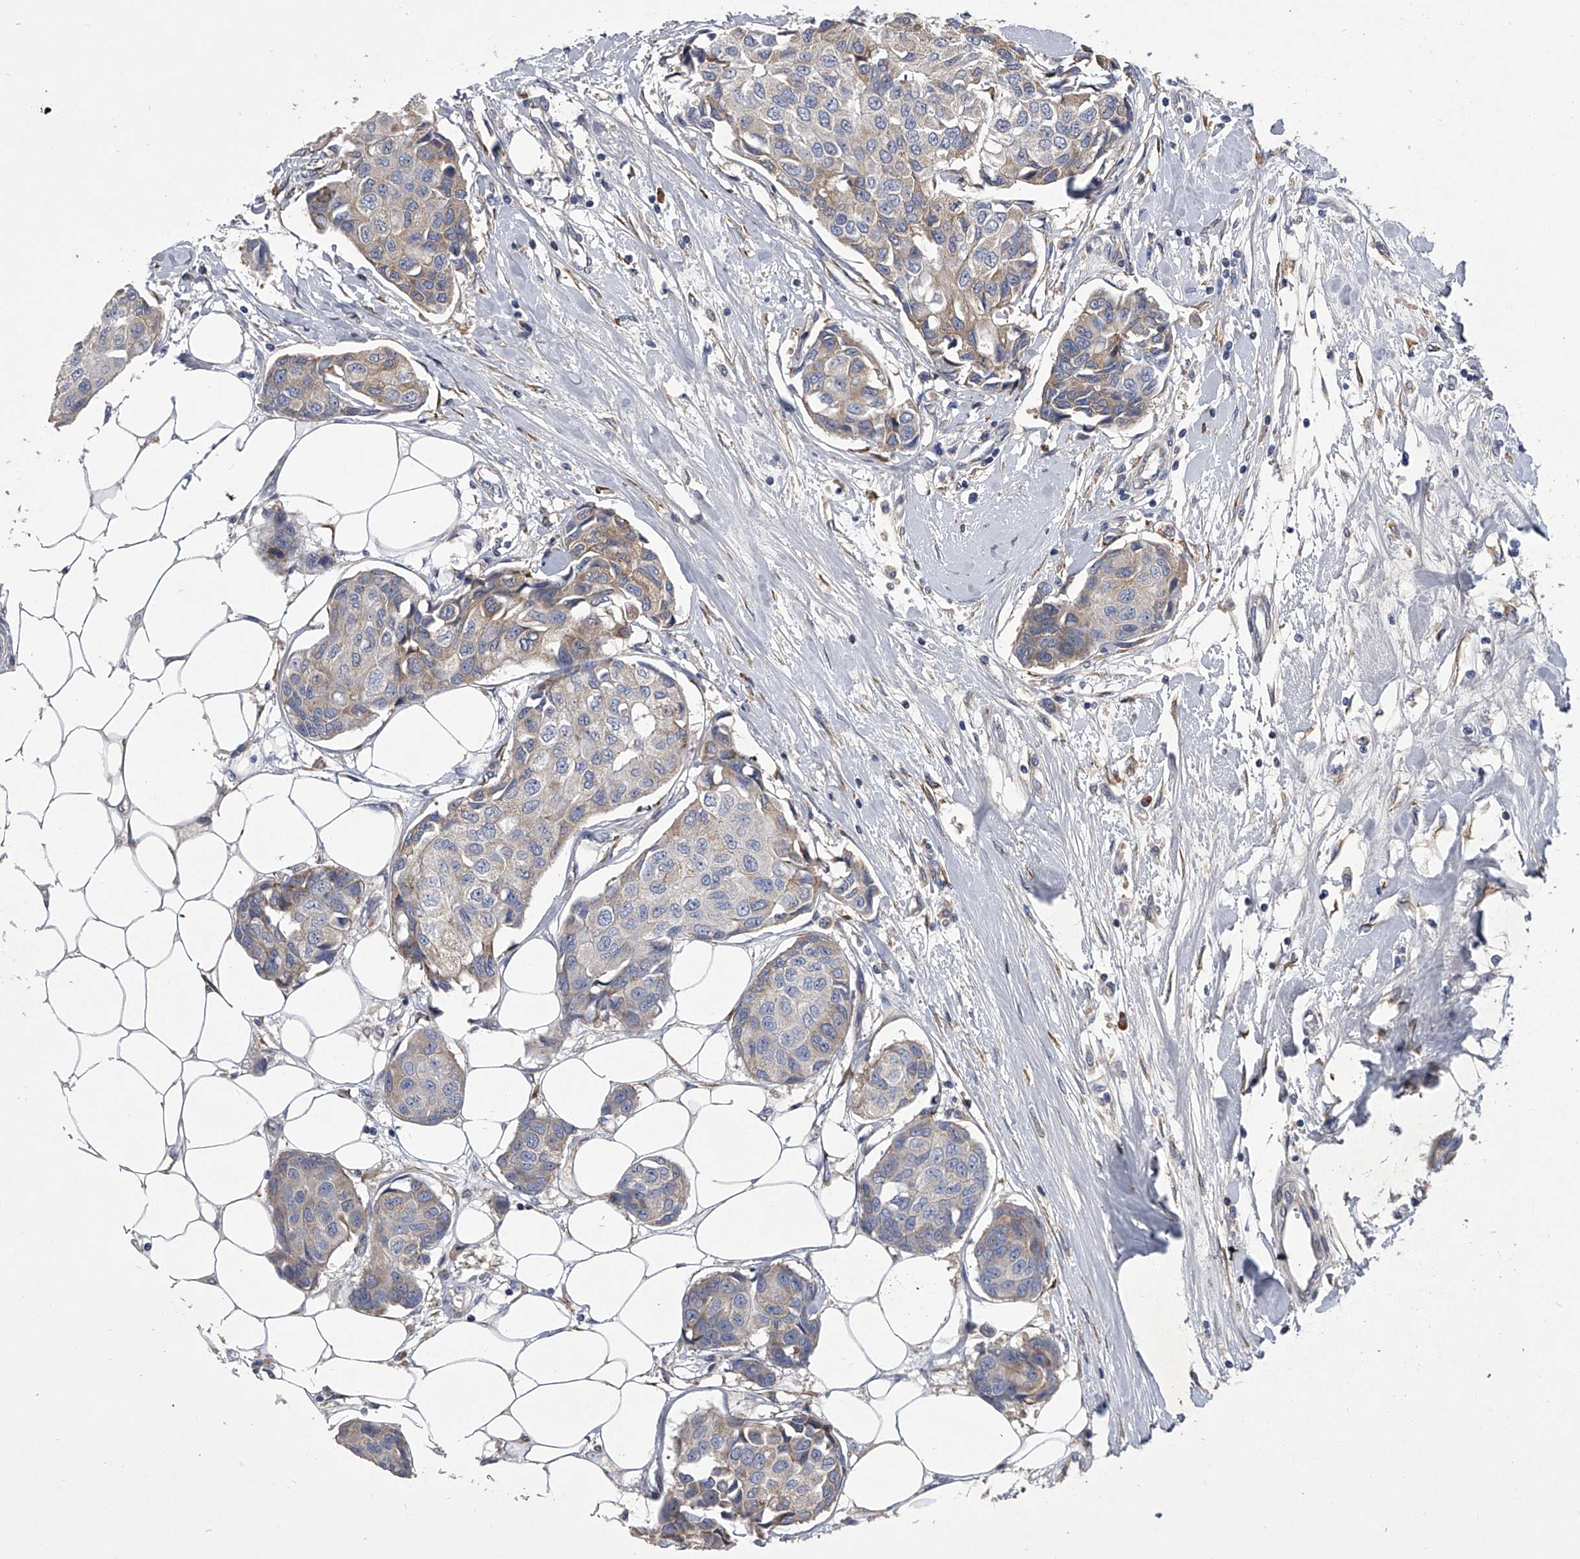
{"staining": {"intensity": "negative", "quantity": "none", "location": "none"}, "tissue": "breast cancer", "cell_type": "Tumor cells", "image_type": "cancer", "snomed": [{"axis": "morphology", "description": "Duct carcinoma"}, {"axis": "topography", "description": "Breast"}], "caption": "This is an immunohistochemistry micrograph of human breast cancer (intraductal carcinoma). There is no positivity in tumor cells.", "gene": "CCR4", "patient": {"sex": "female", "age": 80}}